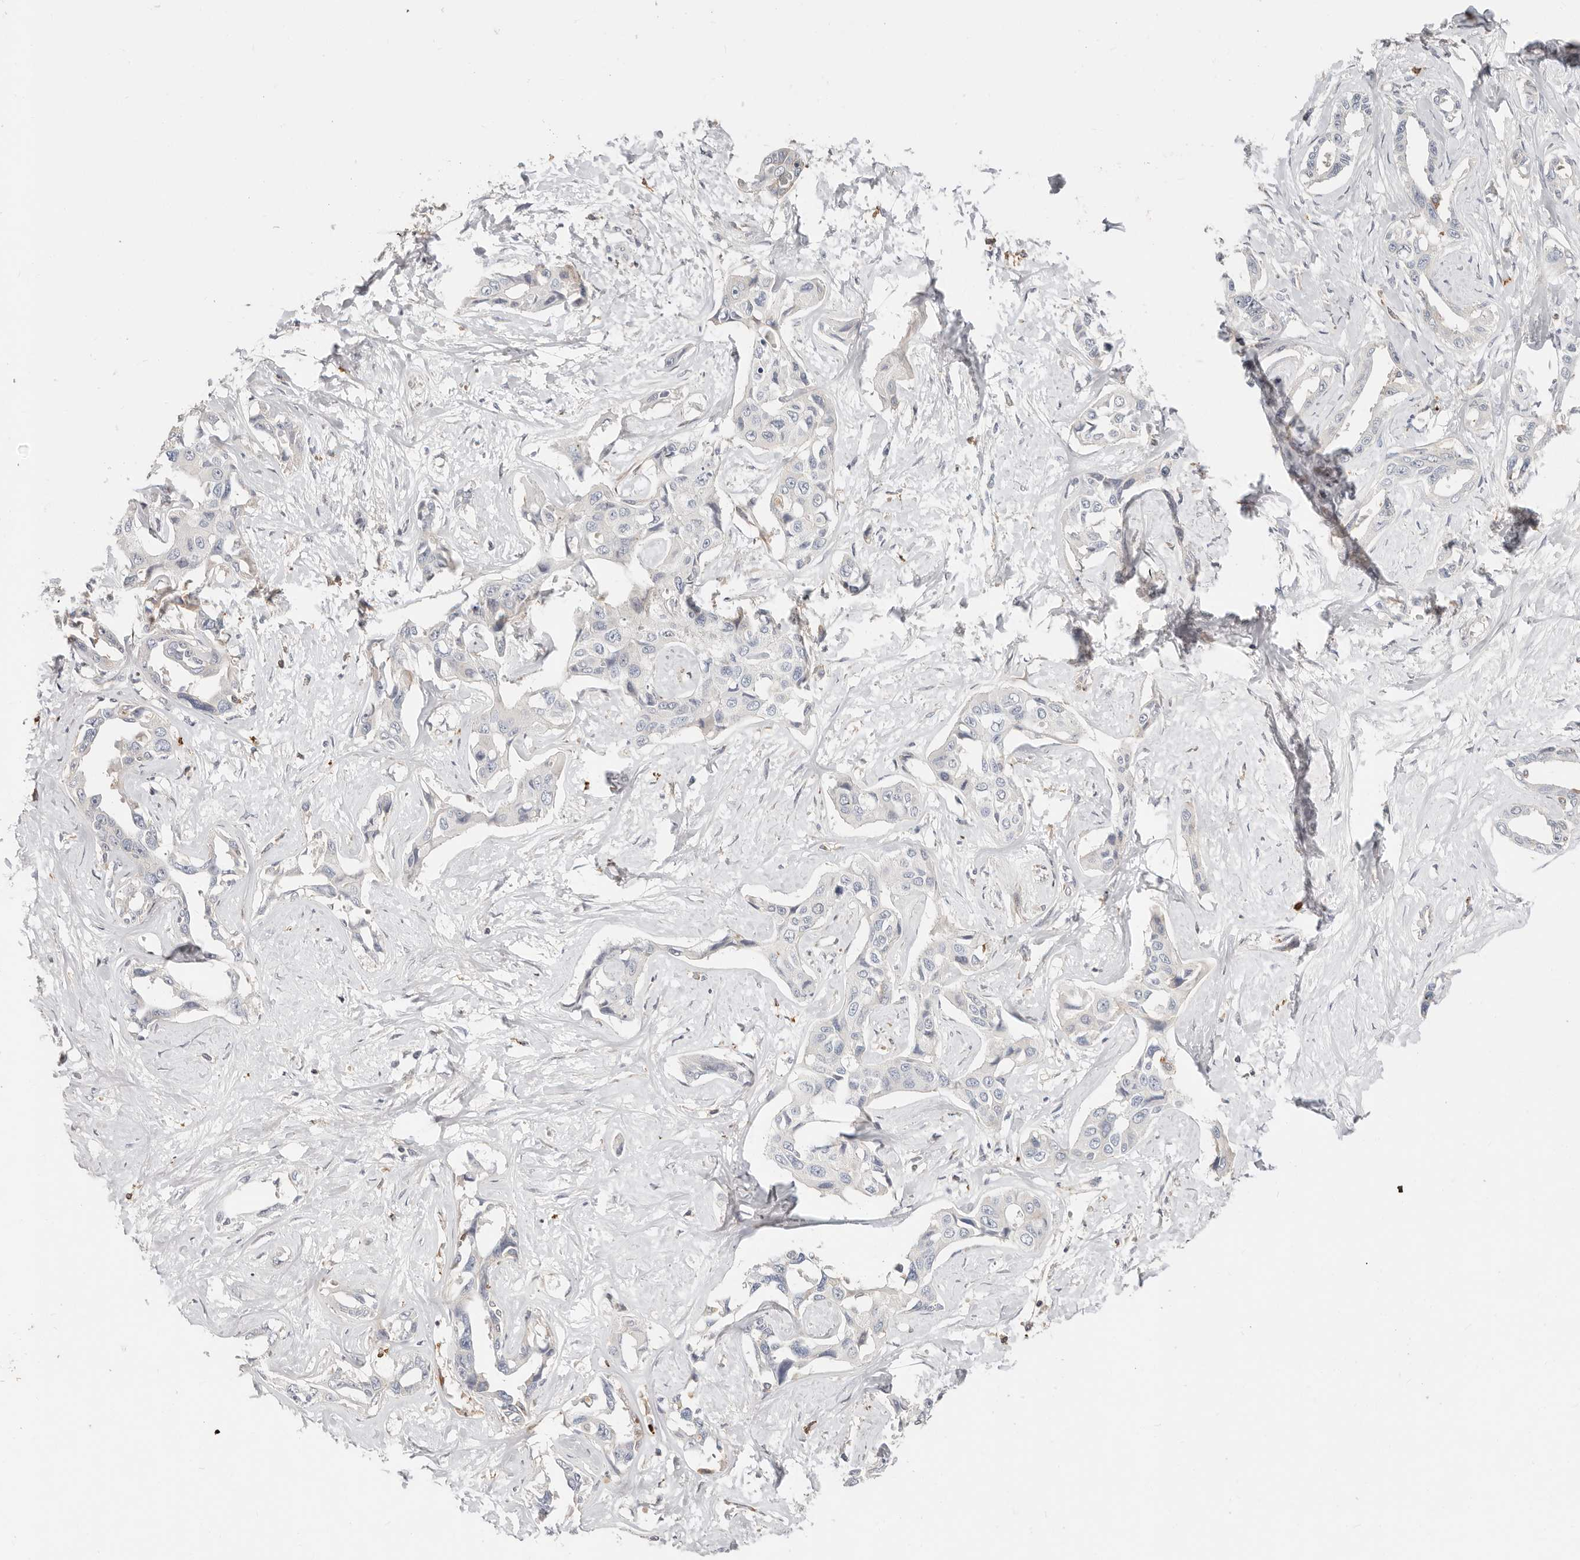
{"staining": {"intensity": "negative", "quantity": "none", "location": "none"}, "tissue": "liver cancer", "cell_type": "Tumor cells", "image_type": "cancer", "snomed": [{"axis": "morphology", "description": "Cholangiocarcinoma"}, {"axis": "topography", "description": "Liver"}], "caption": "IHC image of human liver cancer (cholangiocarcinoma) stained for a protein (brown), which reveals no staining in tumor cells. (DAB (3,3'-diaminobenzidine) immunohistochemistry with hematoxylin counter stain).", "gene": "TMEM63B", "patient": {"sex": "male", "age": 59}}